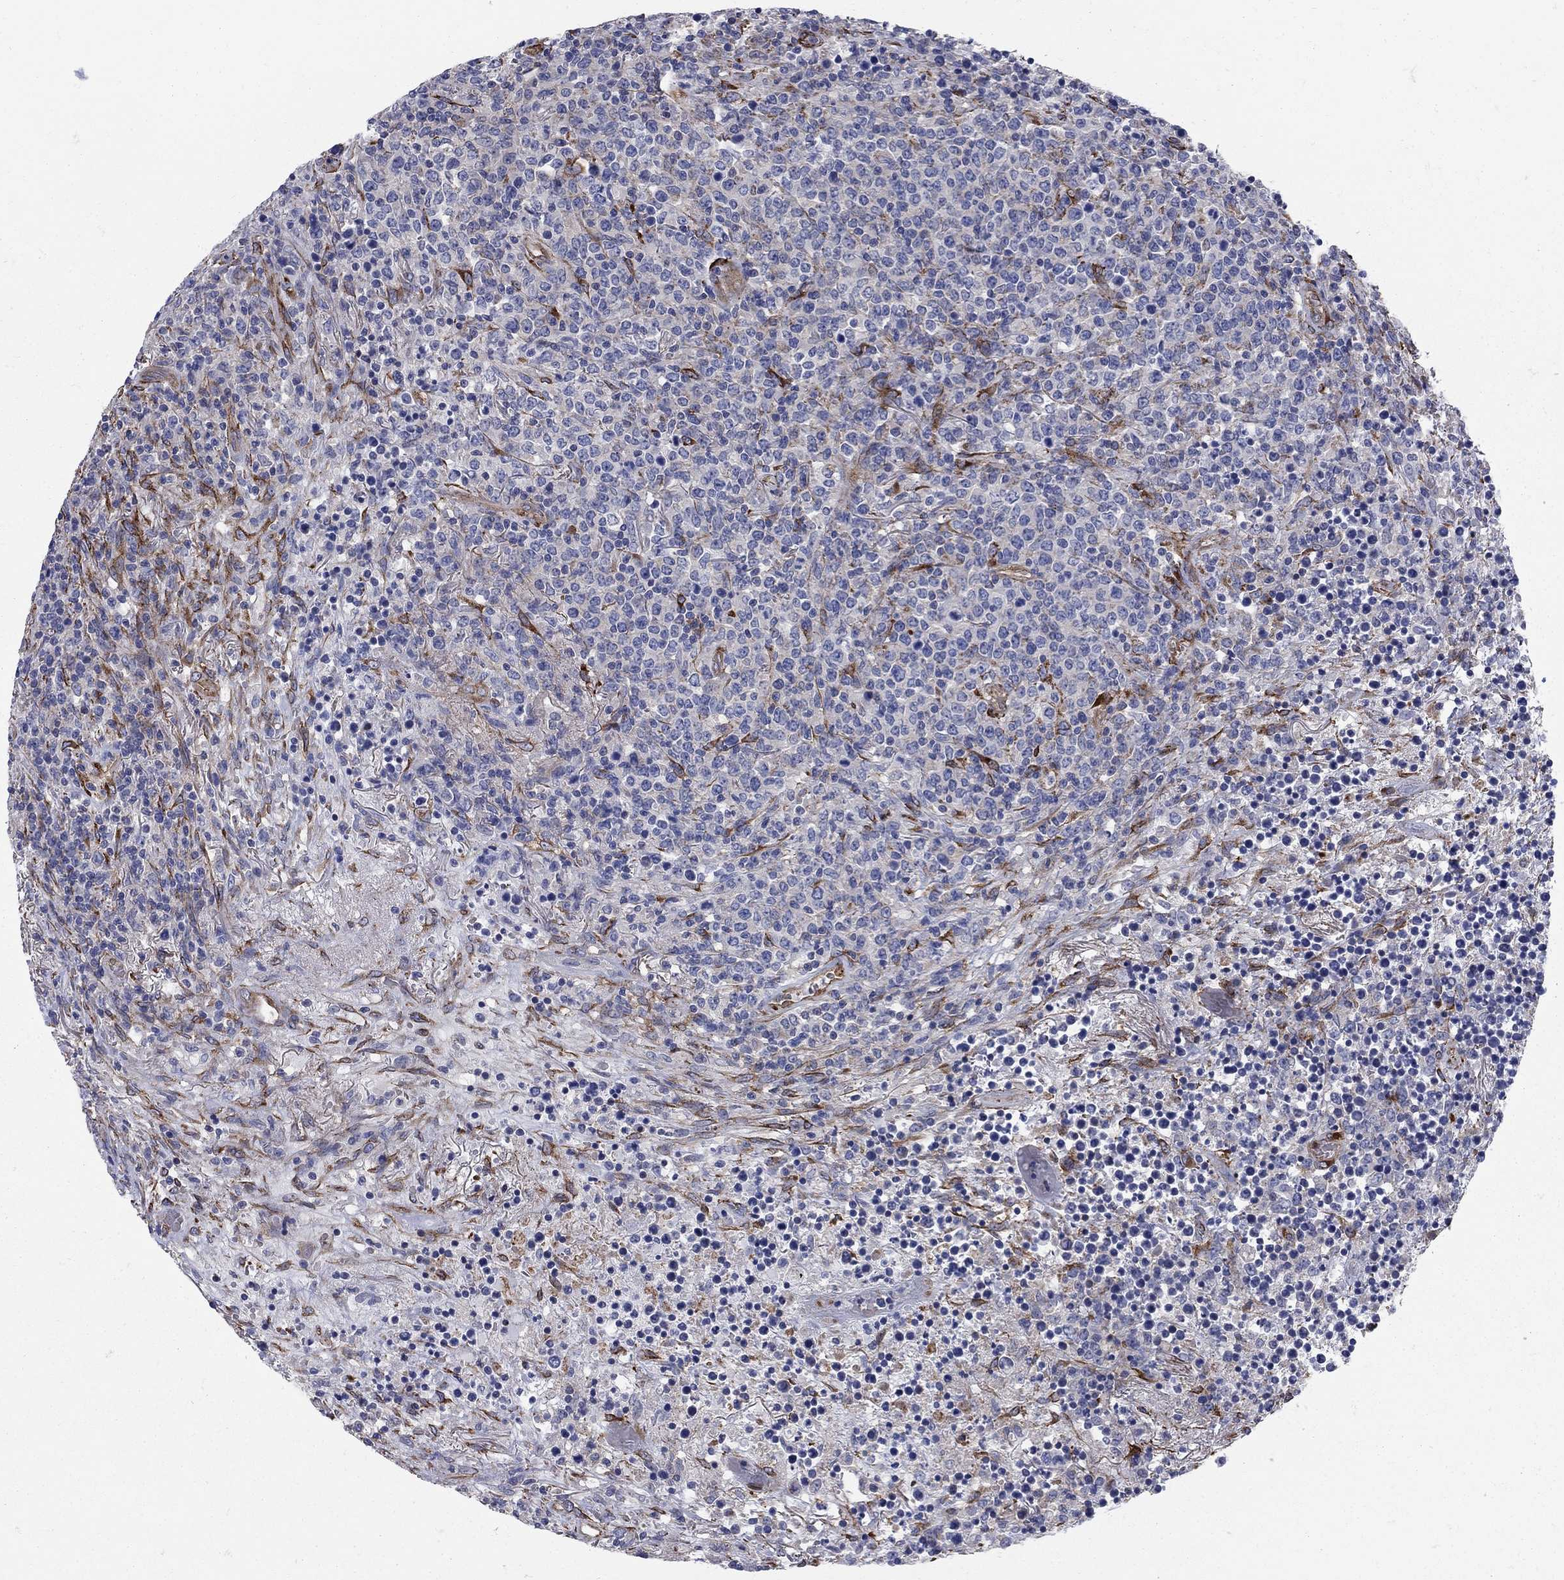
{"staining": {"intensity": "negative", "quantity": "none", "location": "none"}, "tissue": "lymphoma", "cell_type": "Tumor cells", "image_type": "cancer", "snomed": [{"axis": "morphology", "description": "Malignant lymphoma, non-Hodgkin's type, High grade"}, {"axis": "topography", "description": "Lung"}], "caption": "Human lymphoma stained for a protein using IHC displays no expression in tumor cells.", "gene": "SEPTIN8", "patient": {"sex": "male", "age": 79}}